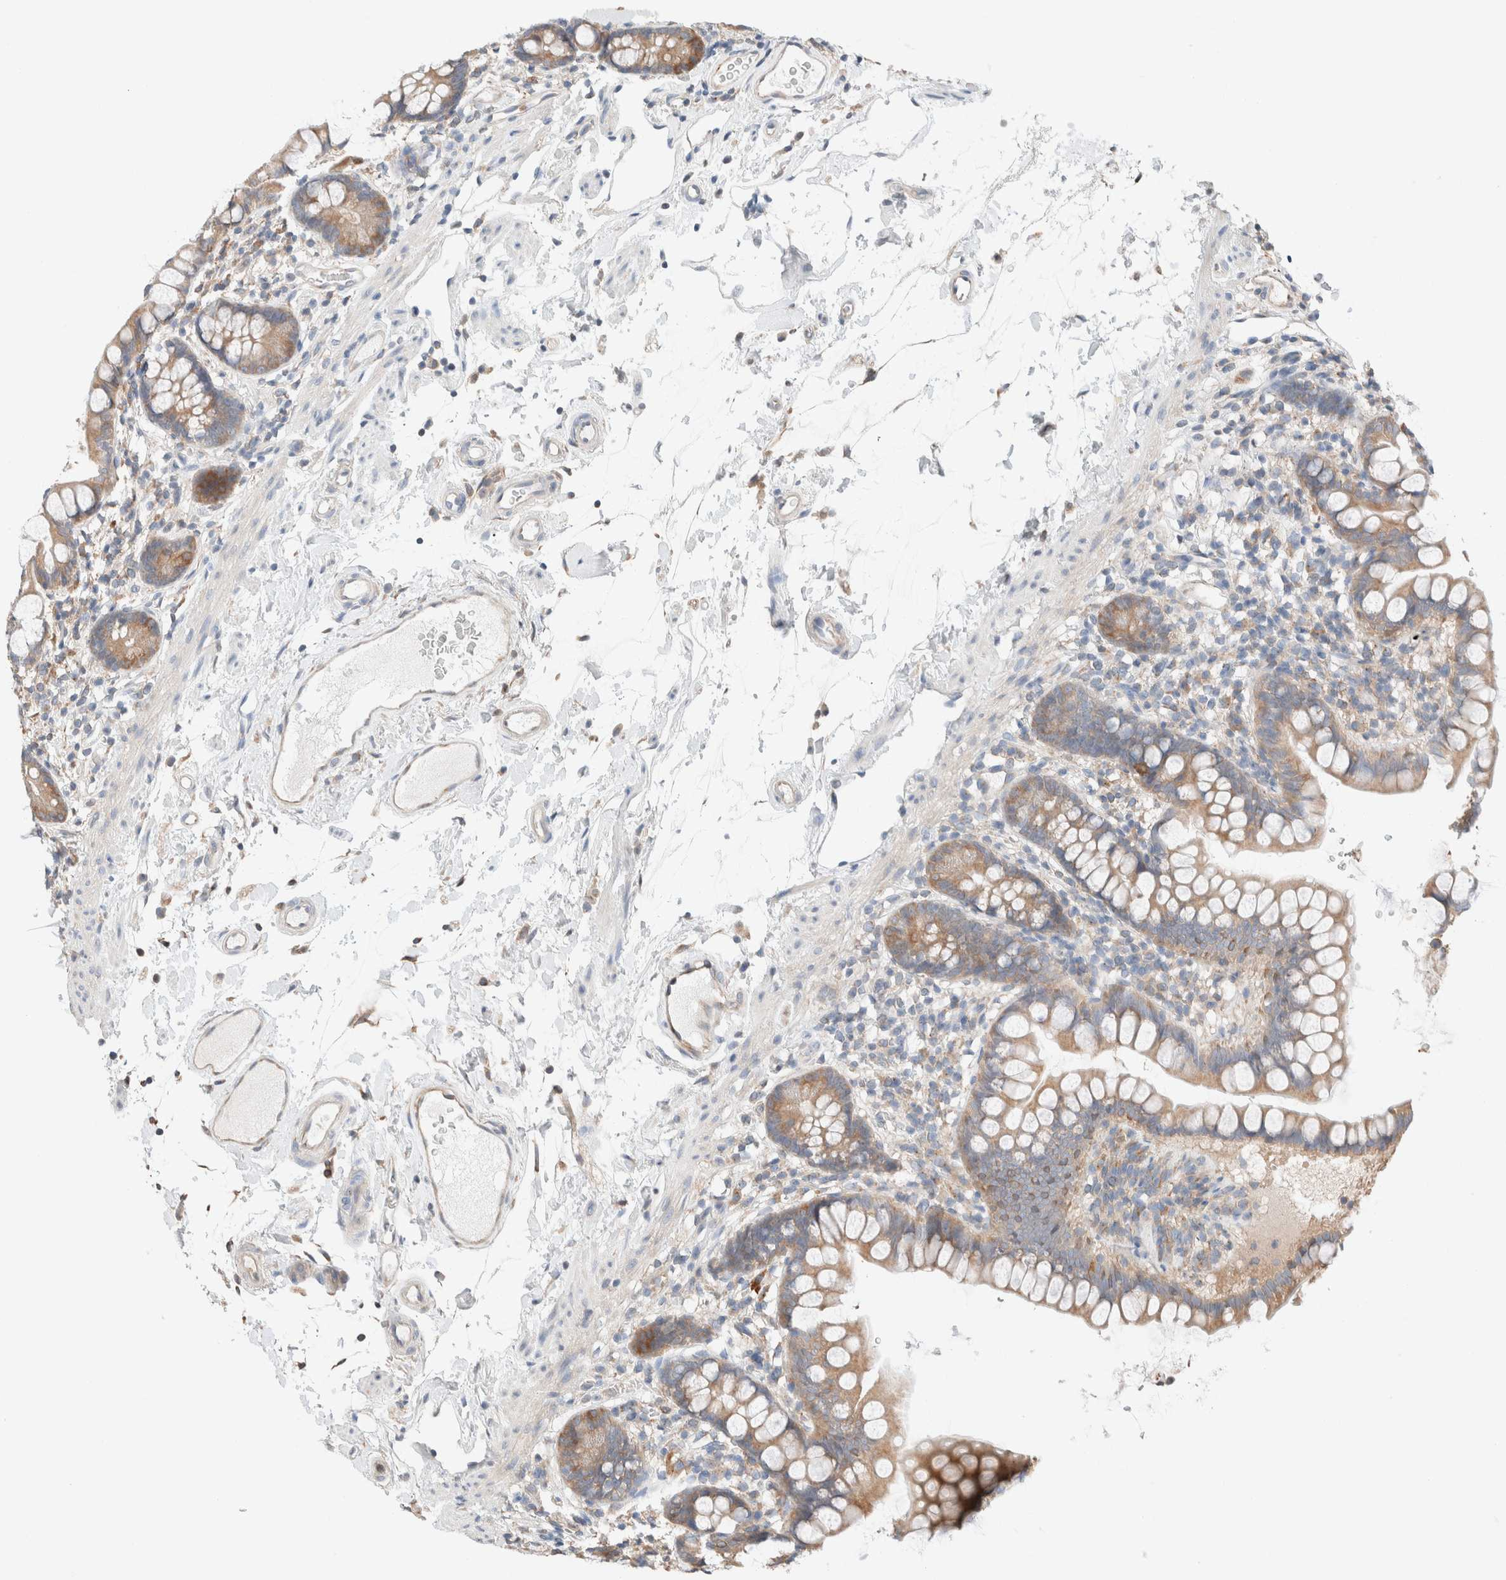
{"staining": {"intensity": "weak", "quantity": ">75%", "location": "cytoplasmic/membranous"}, "tissue": "small intestine", "cell_type": "Glandular cells", "image_type": "normal", "snomed": [{"axis": "morphology", "description": "Normal tissue, NOS"}, {"axis": "topography", "description": "Small intestine"}], "caption": "The micrograph displays immunohistochemical staining of normal small intestine. There is weak cytoplasmic/membranous expression is present in approximately >75% of glandular cells.", "gene": "PCM1", "patient": {"sex": "female", "age": 84}}